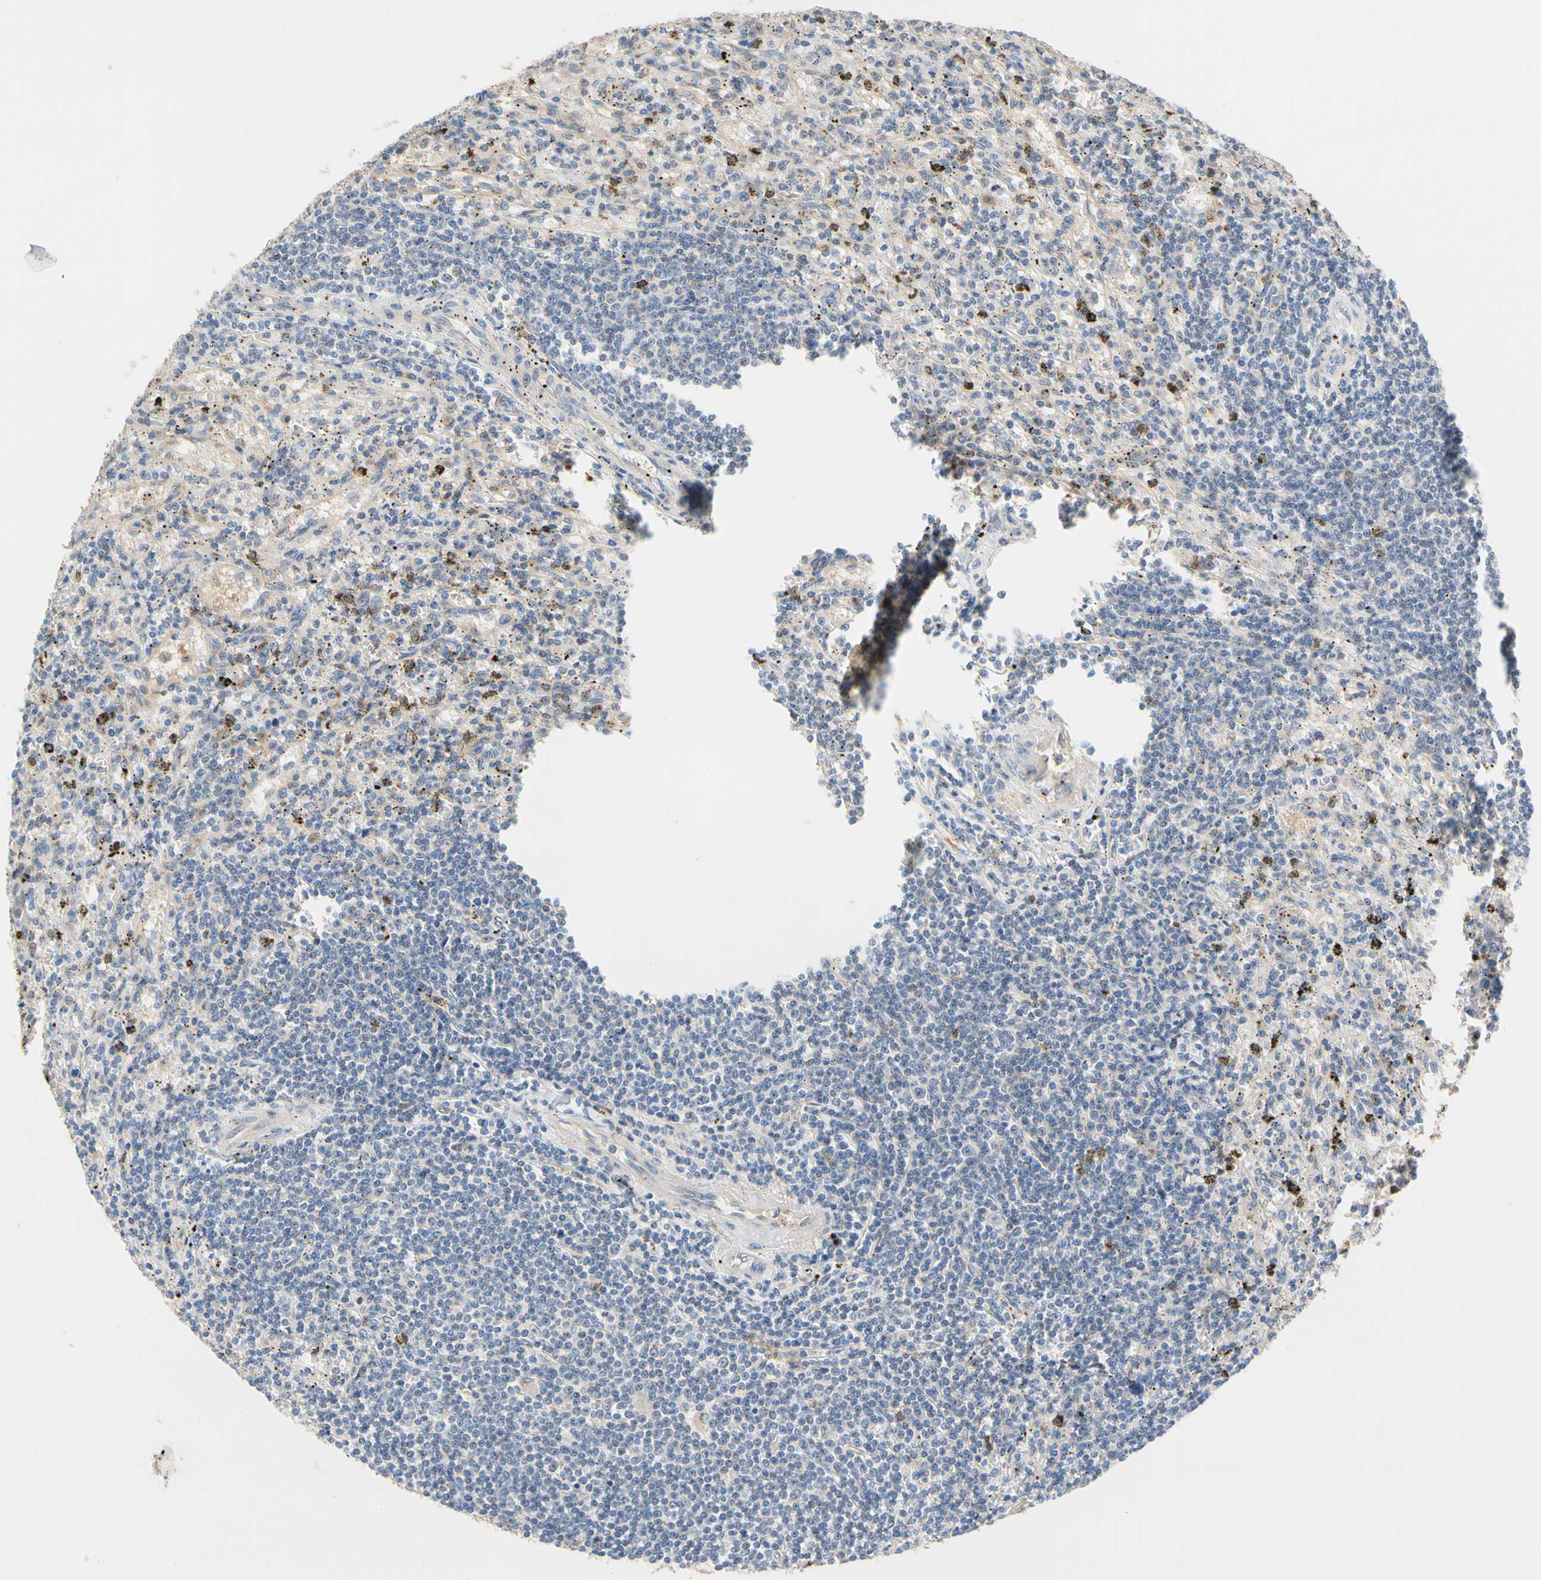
{"staining": {"intensity": "negative", "quantity": "none", "location": "none"}, "tissue": "lymphoma", "cell_type": "Tumor cells", "image_type": "cancer", "snomed": [{"axis": "morphology", "description": "Malignant lymphoma, non-Hodgkin's type, Low grade"}, {"axis": "topography", "description": "Spleen"}], "caption": "A histopathology image of human low-grade malignant lymphoma, non-Hodgkin's type is negative for staining in tumor cells.", "gene": "GPSM2", "patient": {"sex": "male", "age": 76}}